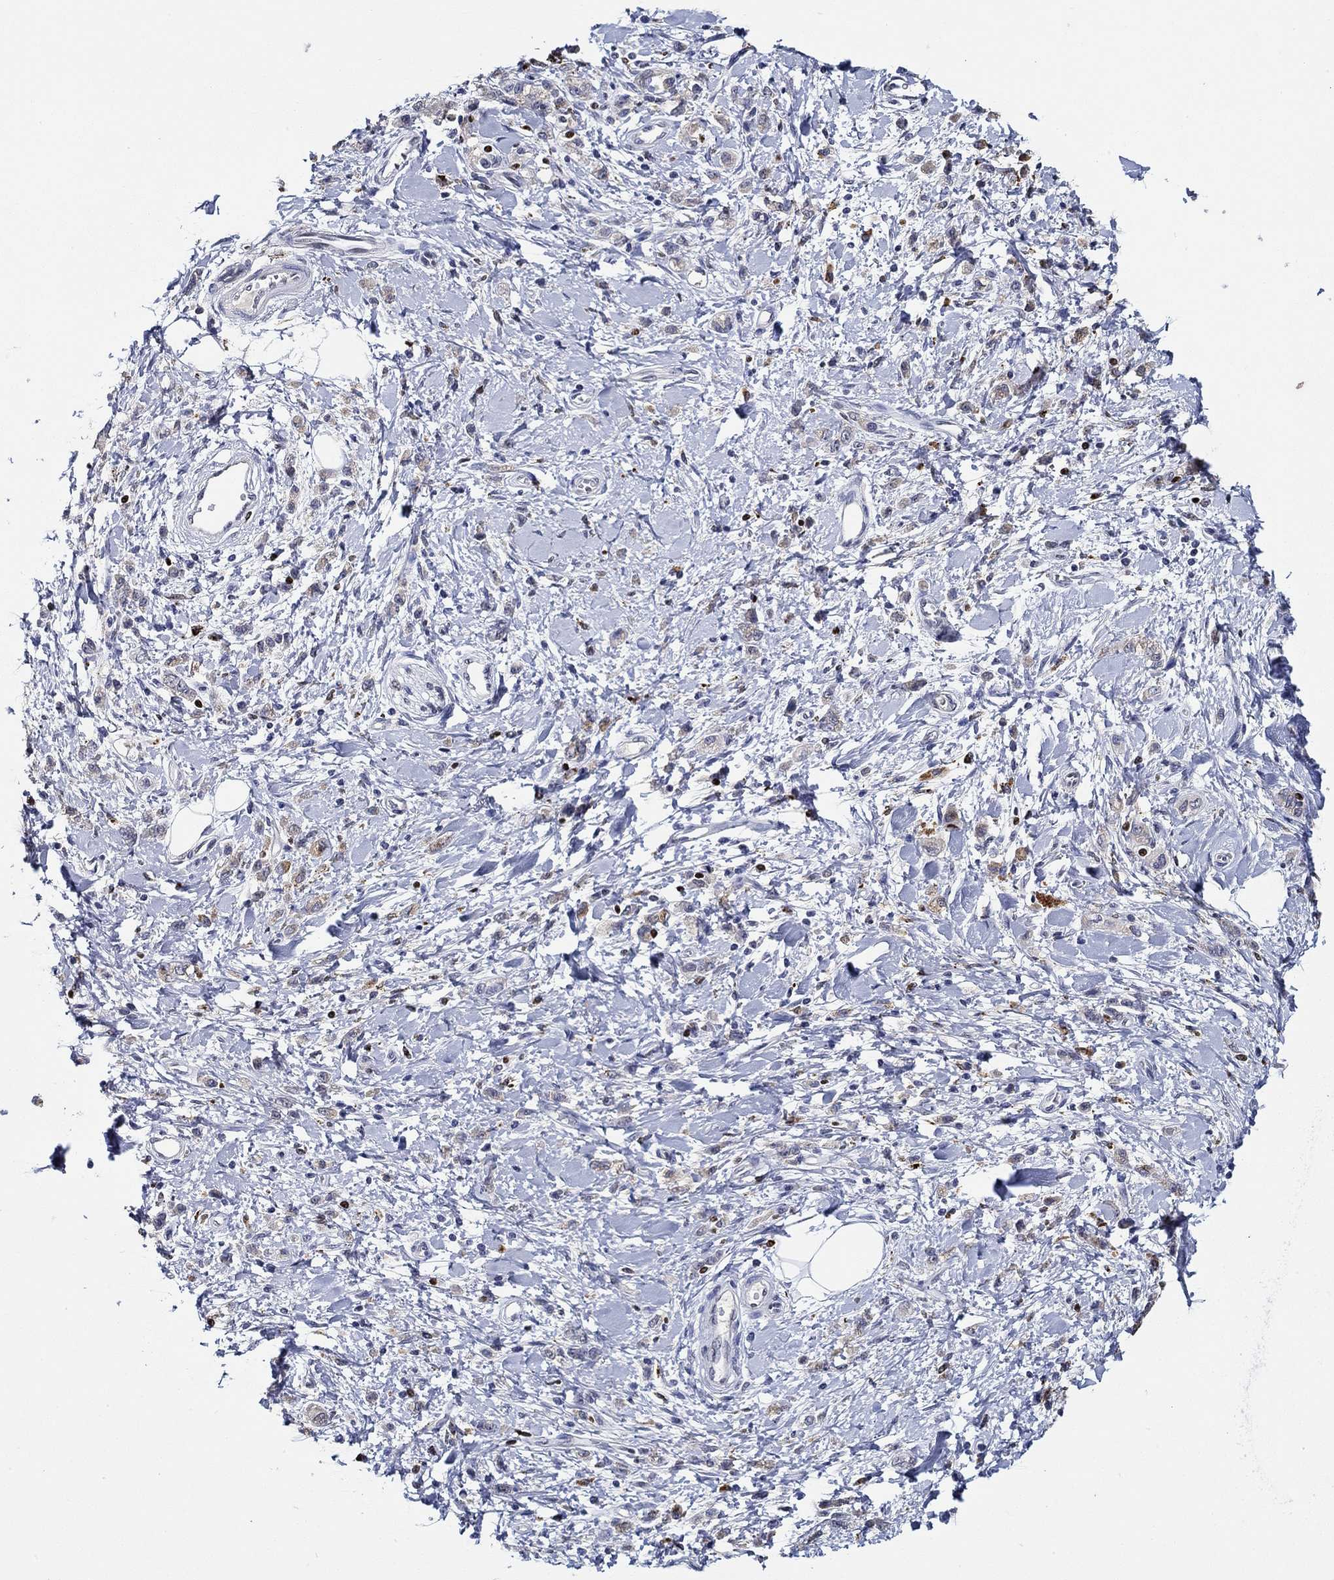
{"staining": {"intensity": "weak", "quantity": "<25%", "location": "cytoplasmic/membranous"}, "tissue": "stomach cancer", "cell_type": "Tumor cells", "image_type": "cancer", "snomed": [{"axis": "morphology", "description": "Adenocarcinoma, NOS"}, {"axis": "topography", "description": "Stomach"}], "caption": "This is a histopathology image of immunohistochemistry staining of adenocarcinoma (stomach), which shows no expression in tumor cells.", "gene": "GATA2", "patient": {"sex": "male", "age": 77}}